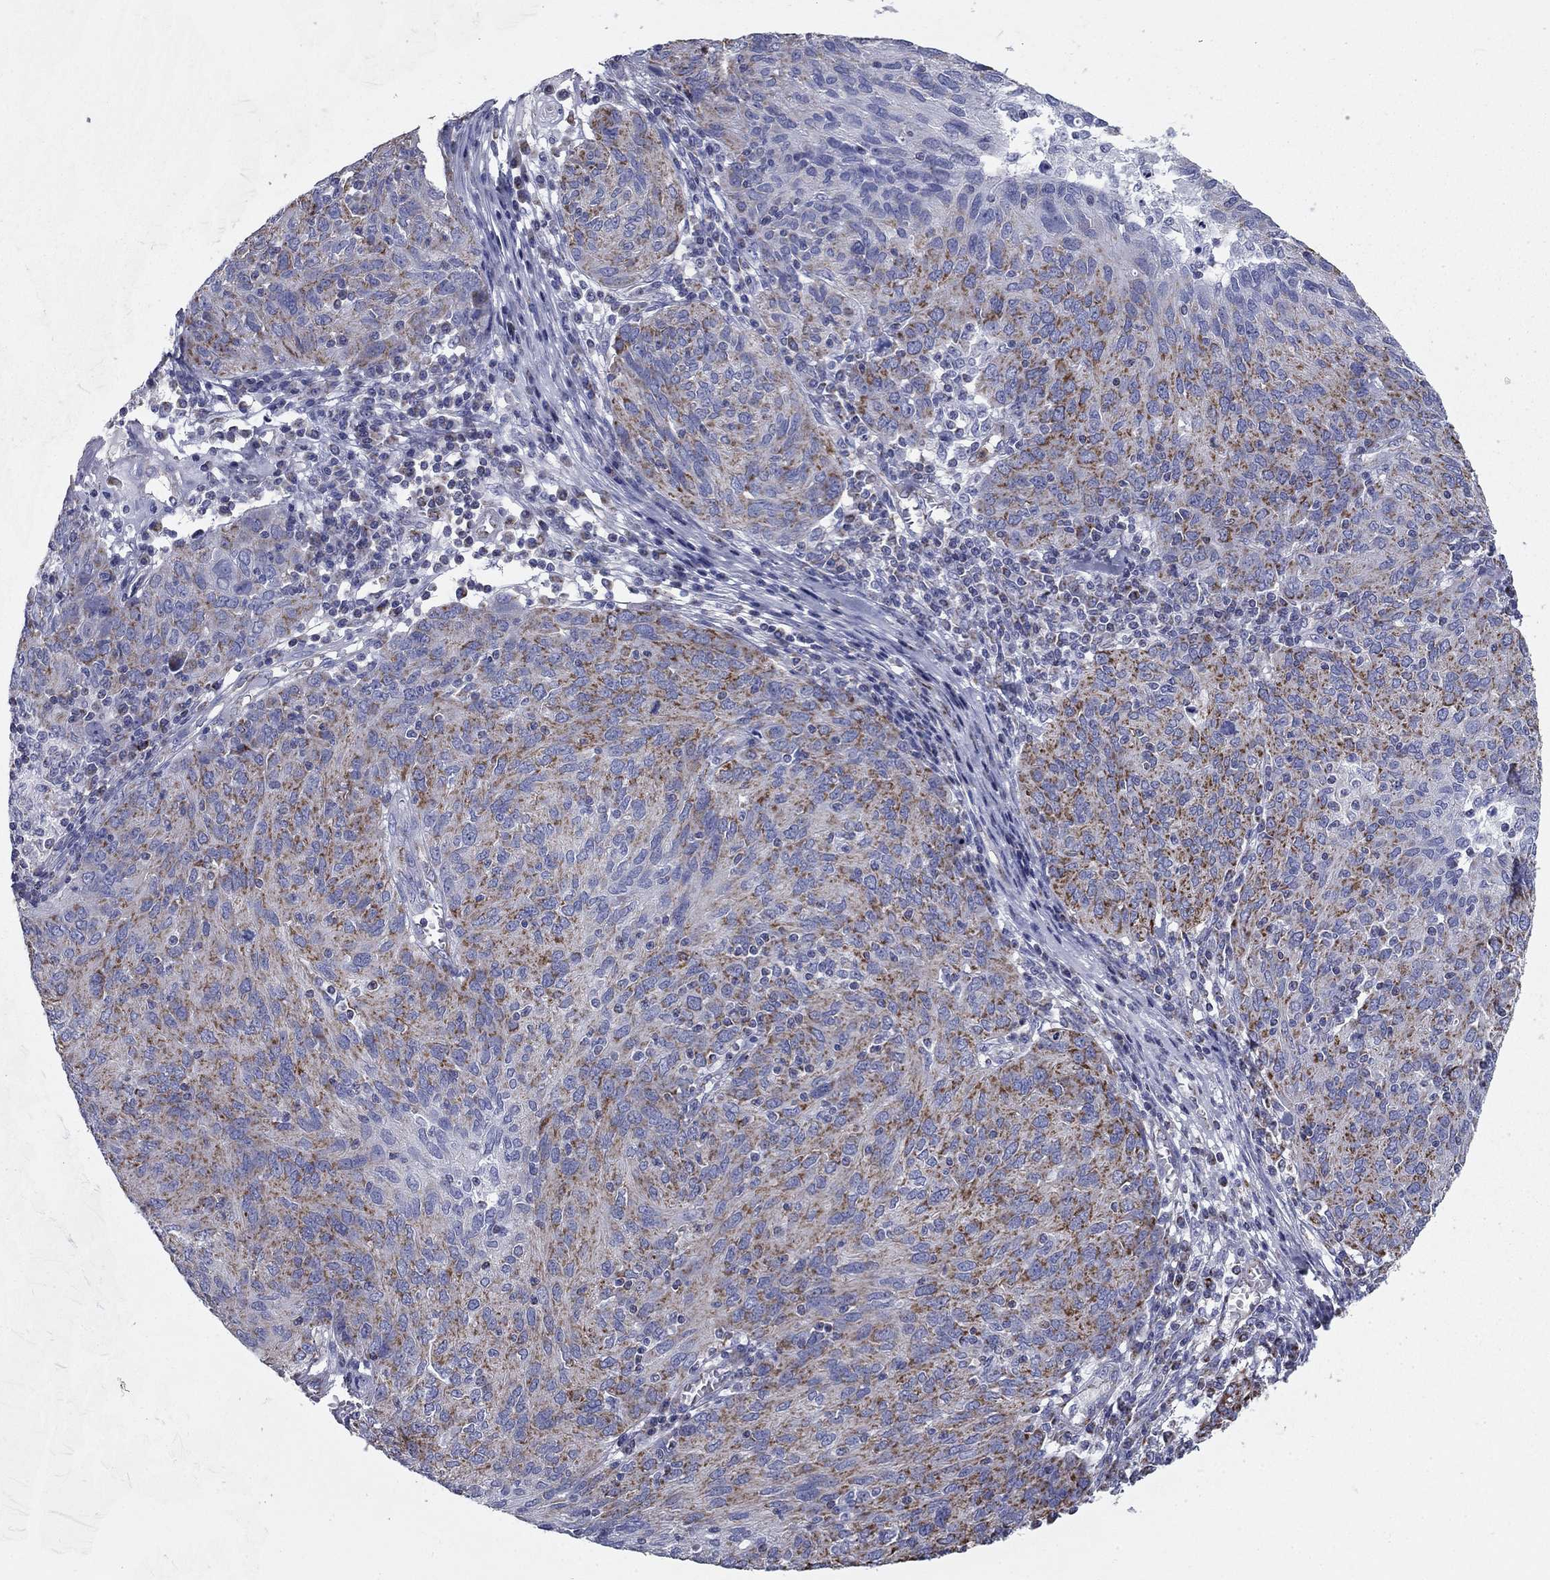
{"staining": {"intensity": "moderate", "quantity": ">75%", "location": "cytoplasmic/membranous"}, "tissue": "ovarian cancer", "cell_type": "Tumor cells", "image_type": "cancer", "snomed": [{"axis": "morphology", "description": "Carcinoma, endometroid"}, {"axis": "topography", "description": "Ovary"}], "caption": "Protein analysis of endometroid carcinoma (ovarian) tissue reveals moderate cytoplasmic/membranous expression in about >75% of tumor cells.", "gene": "NDUFA4L2", "patient": {"sex": "female", "age": 50}}